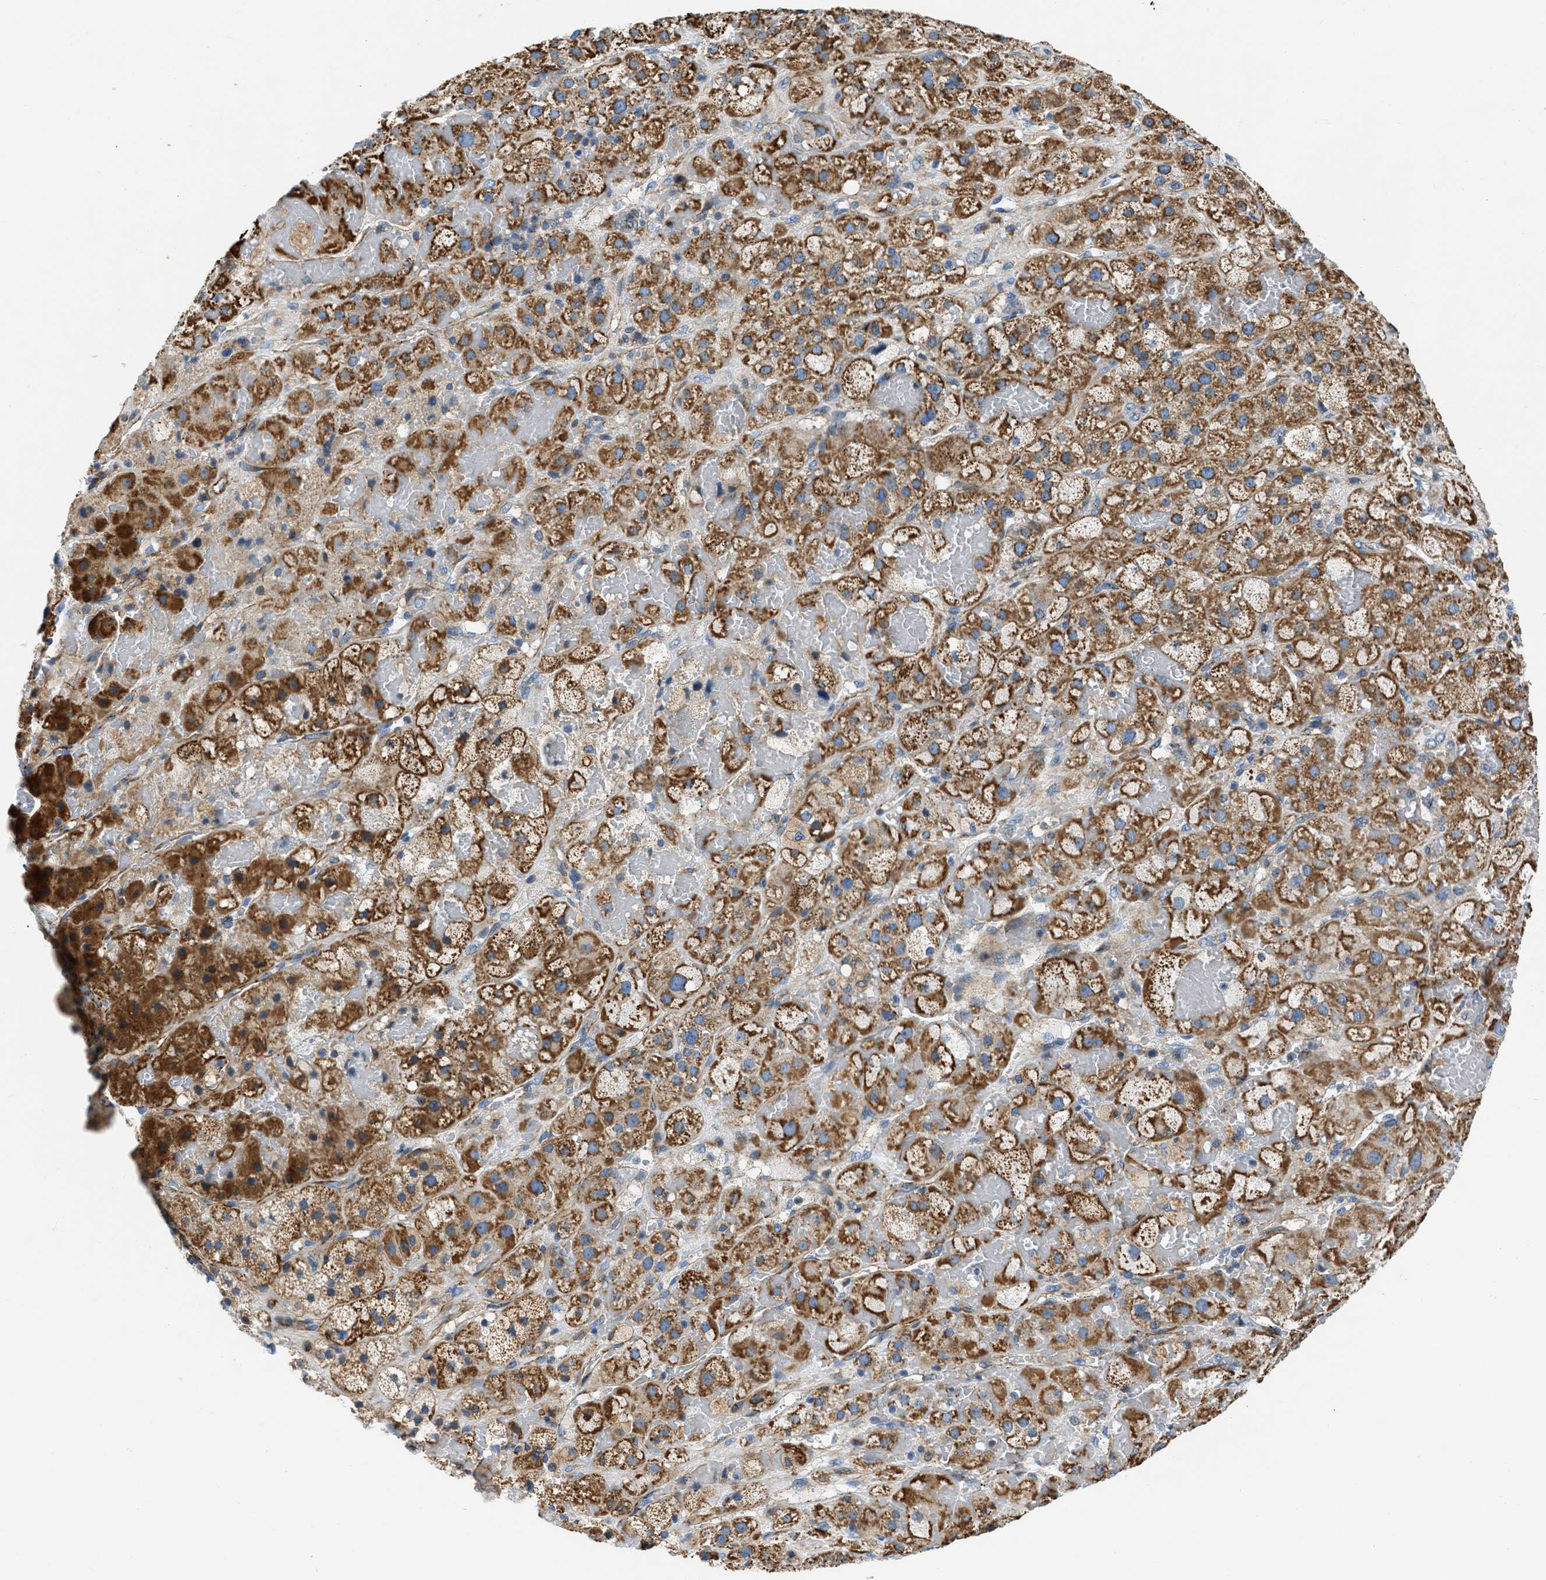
{"staining": {"intensity": "moderate", "quantity": ">75%", "location": "cytoplasmic/membranous"}, "tissue": "adrenal gland", "cell_type": "Glandular cells", "image_type": "normal", "snomed": [{"axis": "morphology", "description": "Normal tissue, NOS"}, {"axis": "topography", "description": "Adrenal gland"}], "caption": "The histopathology image displays staining of unremarkable adrenal gland, revealing moderate cytoplasmic/membranous protein expression (brown color) within glandular cells.", "gene": "ULK4", "patient": {"sex": "female", "age": 47}}